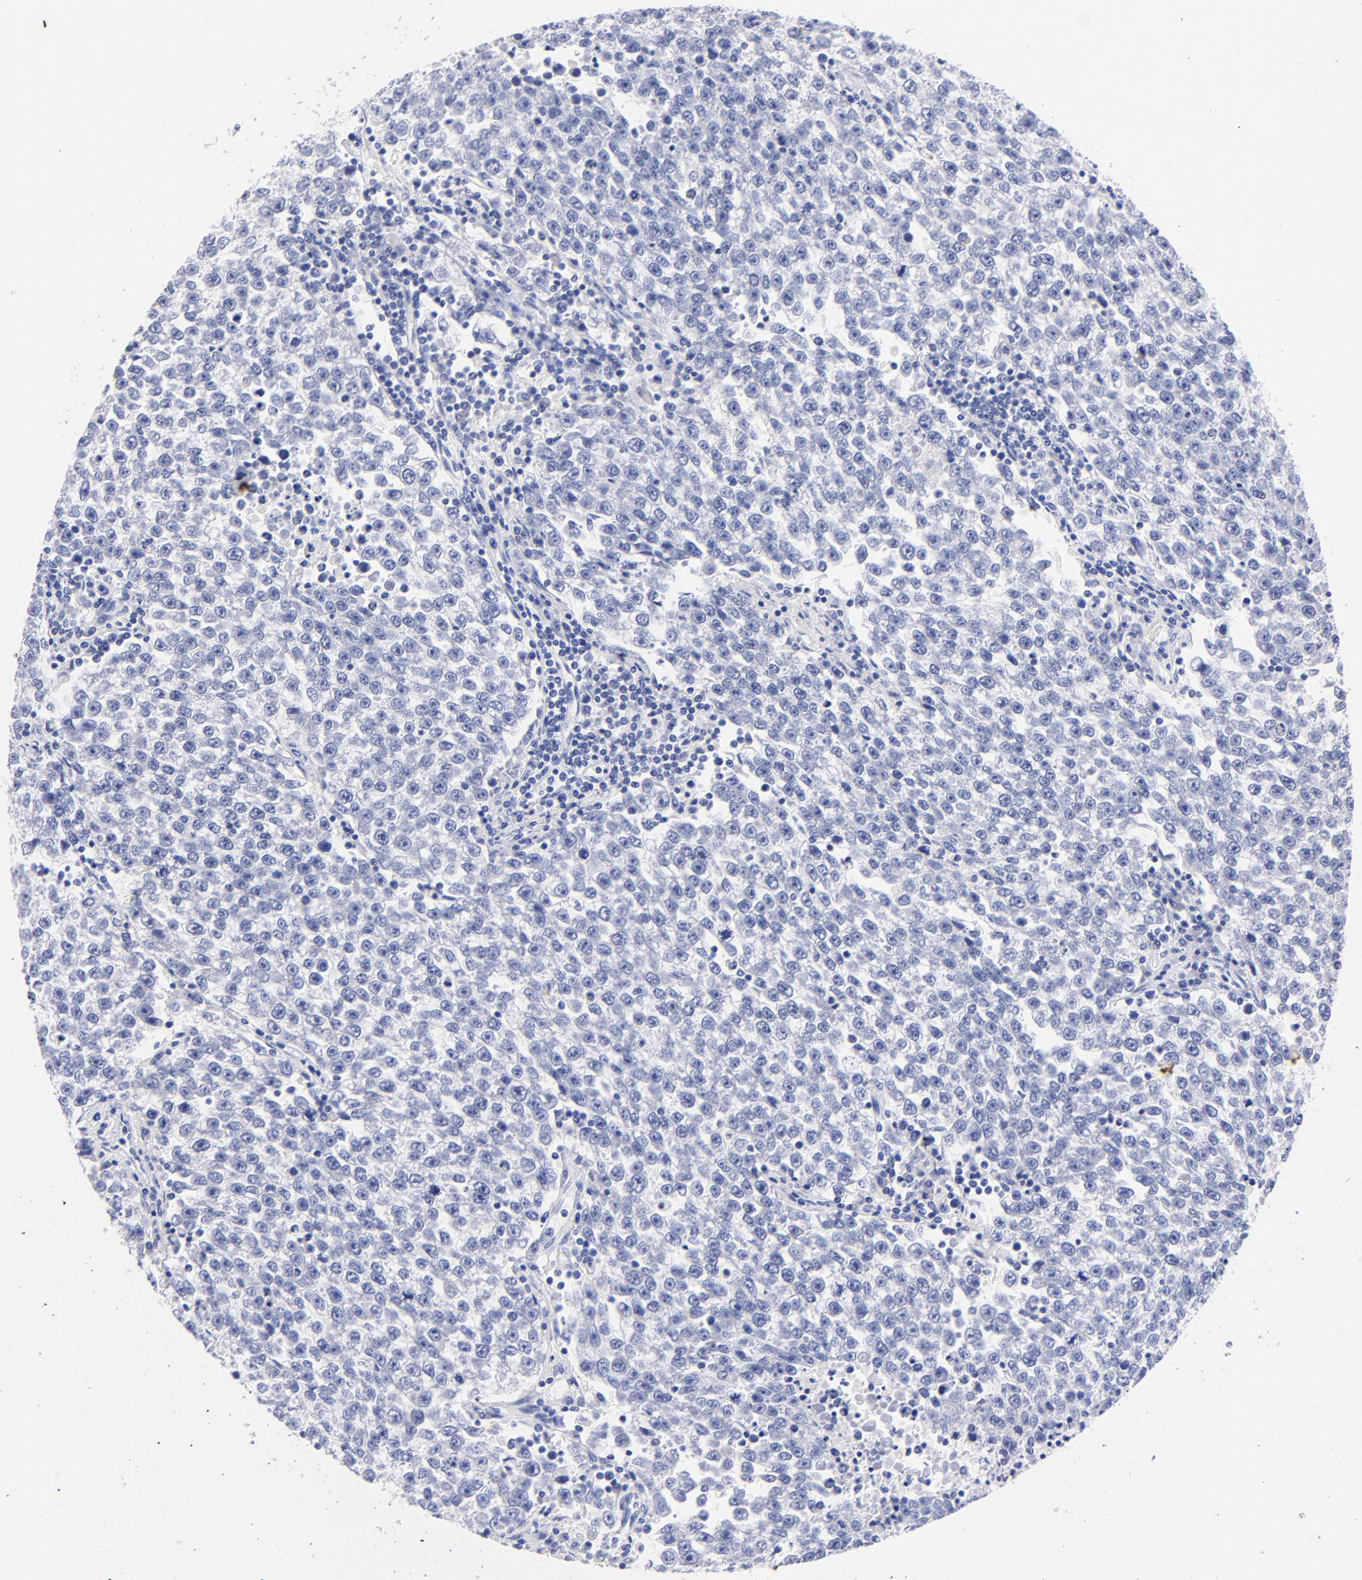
{"staining": {"intensity": "negative", "quantity": "none", "location": "none"}, "tissue": "testis cancer", "cell_type": "Tumor cells", "image_type": "cancer", "snomed": [{"axis": "morphology", "description": "Seminoma, NOS"}, {"axis": "topography", "description": "Testis"}], "caption": "A high-resolution histopathology image shows IHC staining of seminoma (testis), which shows no significant positivity in tumor cells. (Immunohistochemistry (ihc), brightfield microscopy, high magnification).", "gene": "HORMAD2", "patient": {"sex": "male", "age": 36}}